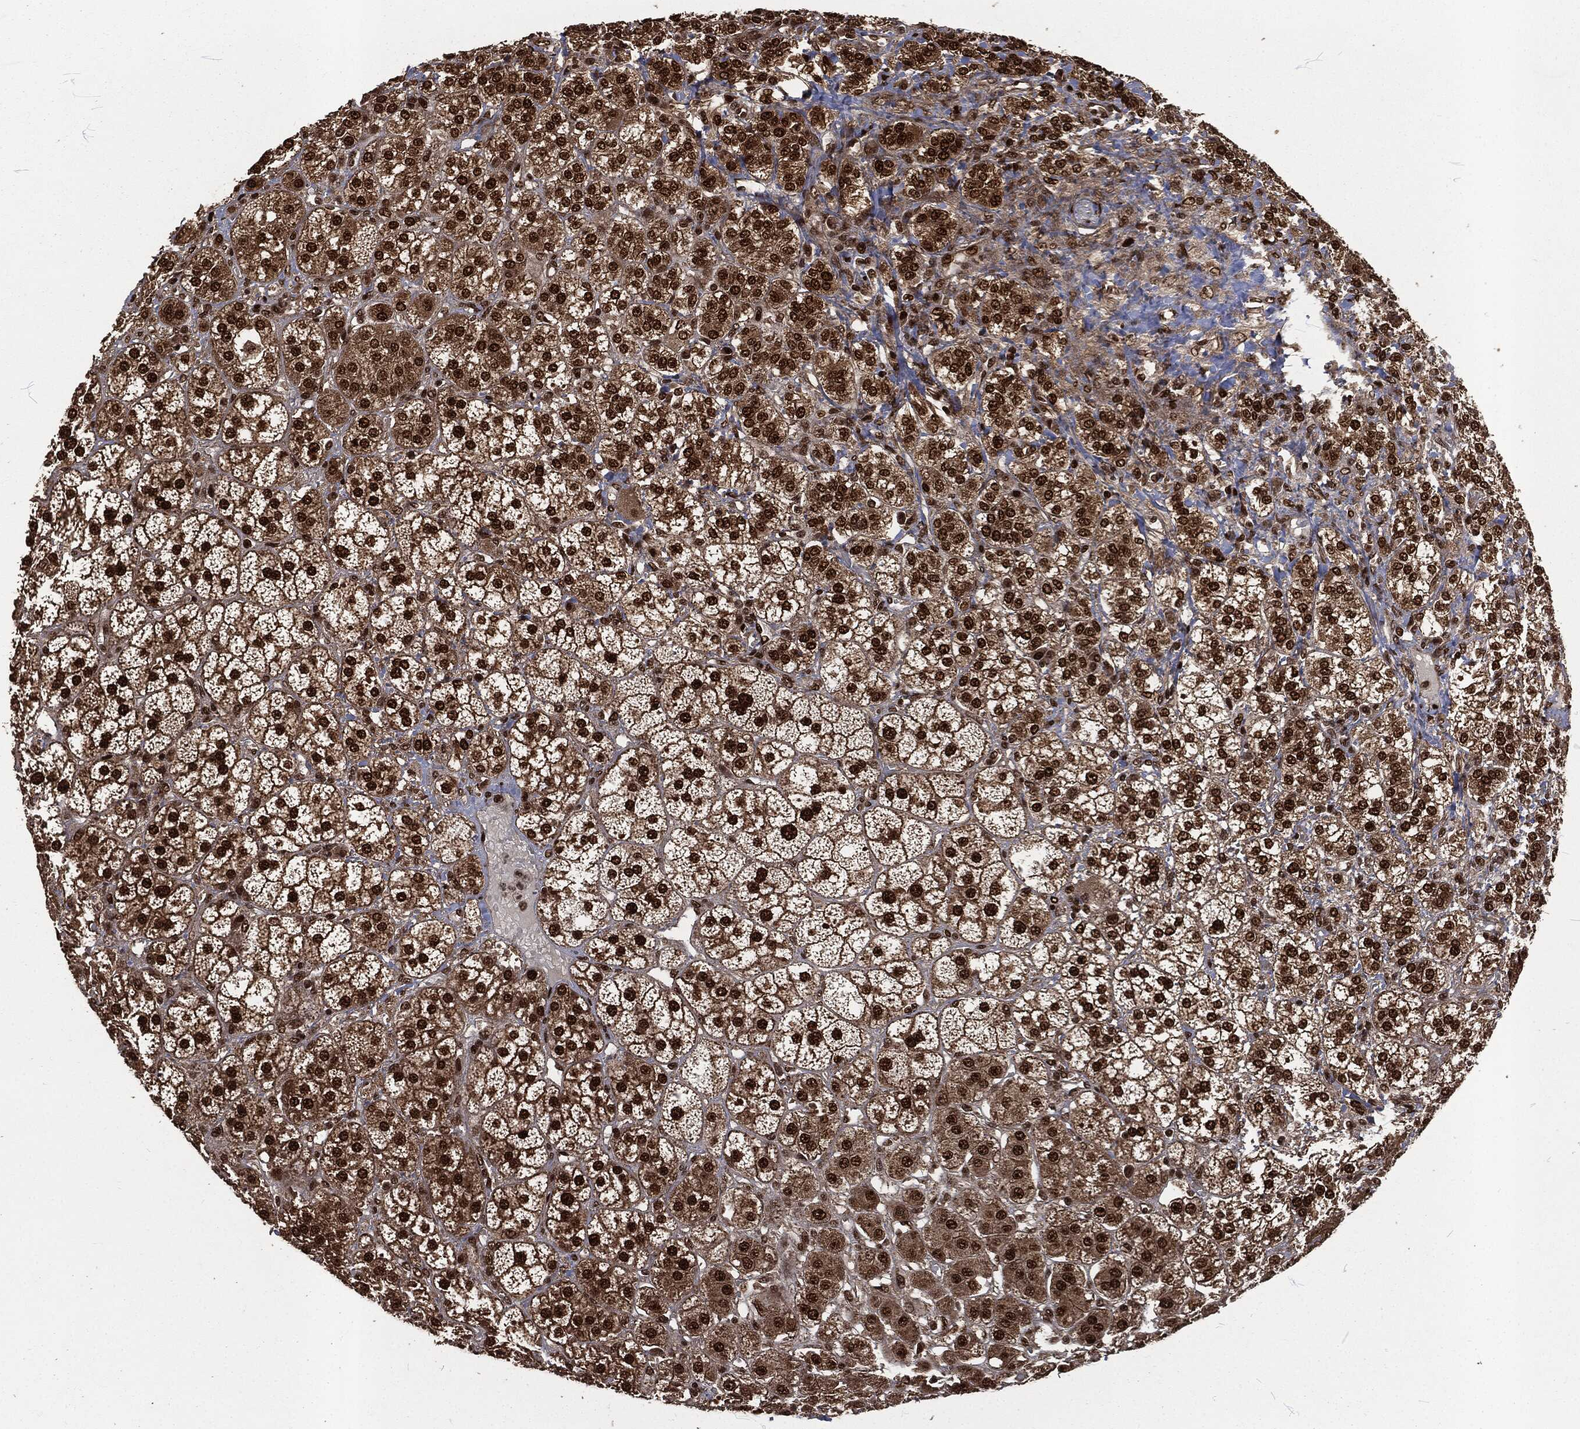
{"staining": {"intensity": "strong", "quantity": ">75%", "location": "nuclear"}, "tissue": "adrenal gland", "cell_type": "Glandular cells", "image_type": "normal", "snomed": [{"axis": "morphology", "description": "Normal tissue, NOS"}, {"axis": "topography", "description": "Adrenal gland"}], "caption": "The immunohistochemical stain shows strong nuclear staining in glandular cells of benign adrenal gland.", "gene": "NGRN", "patient": {"sex": "male", "age": 70}}